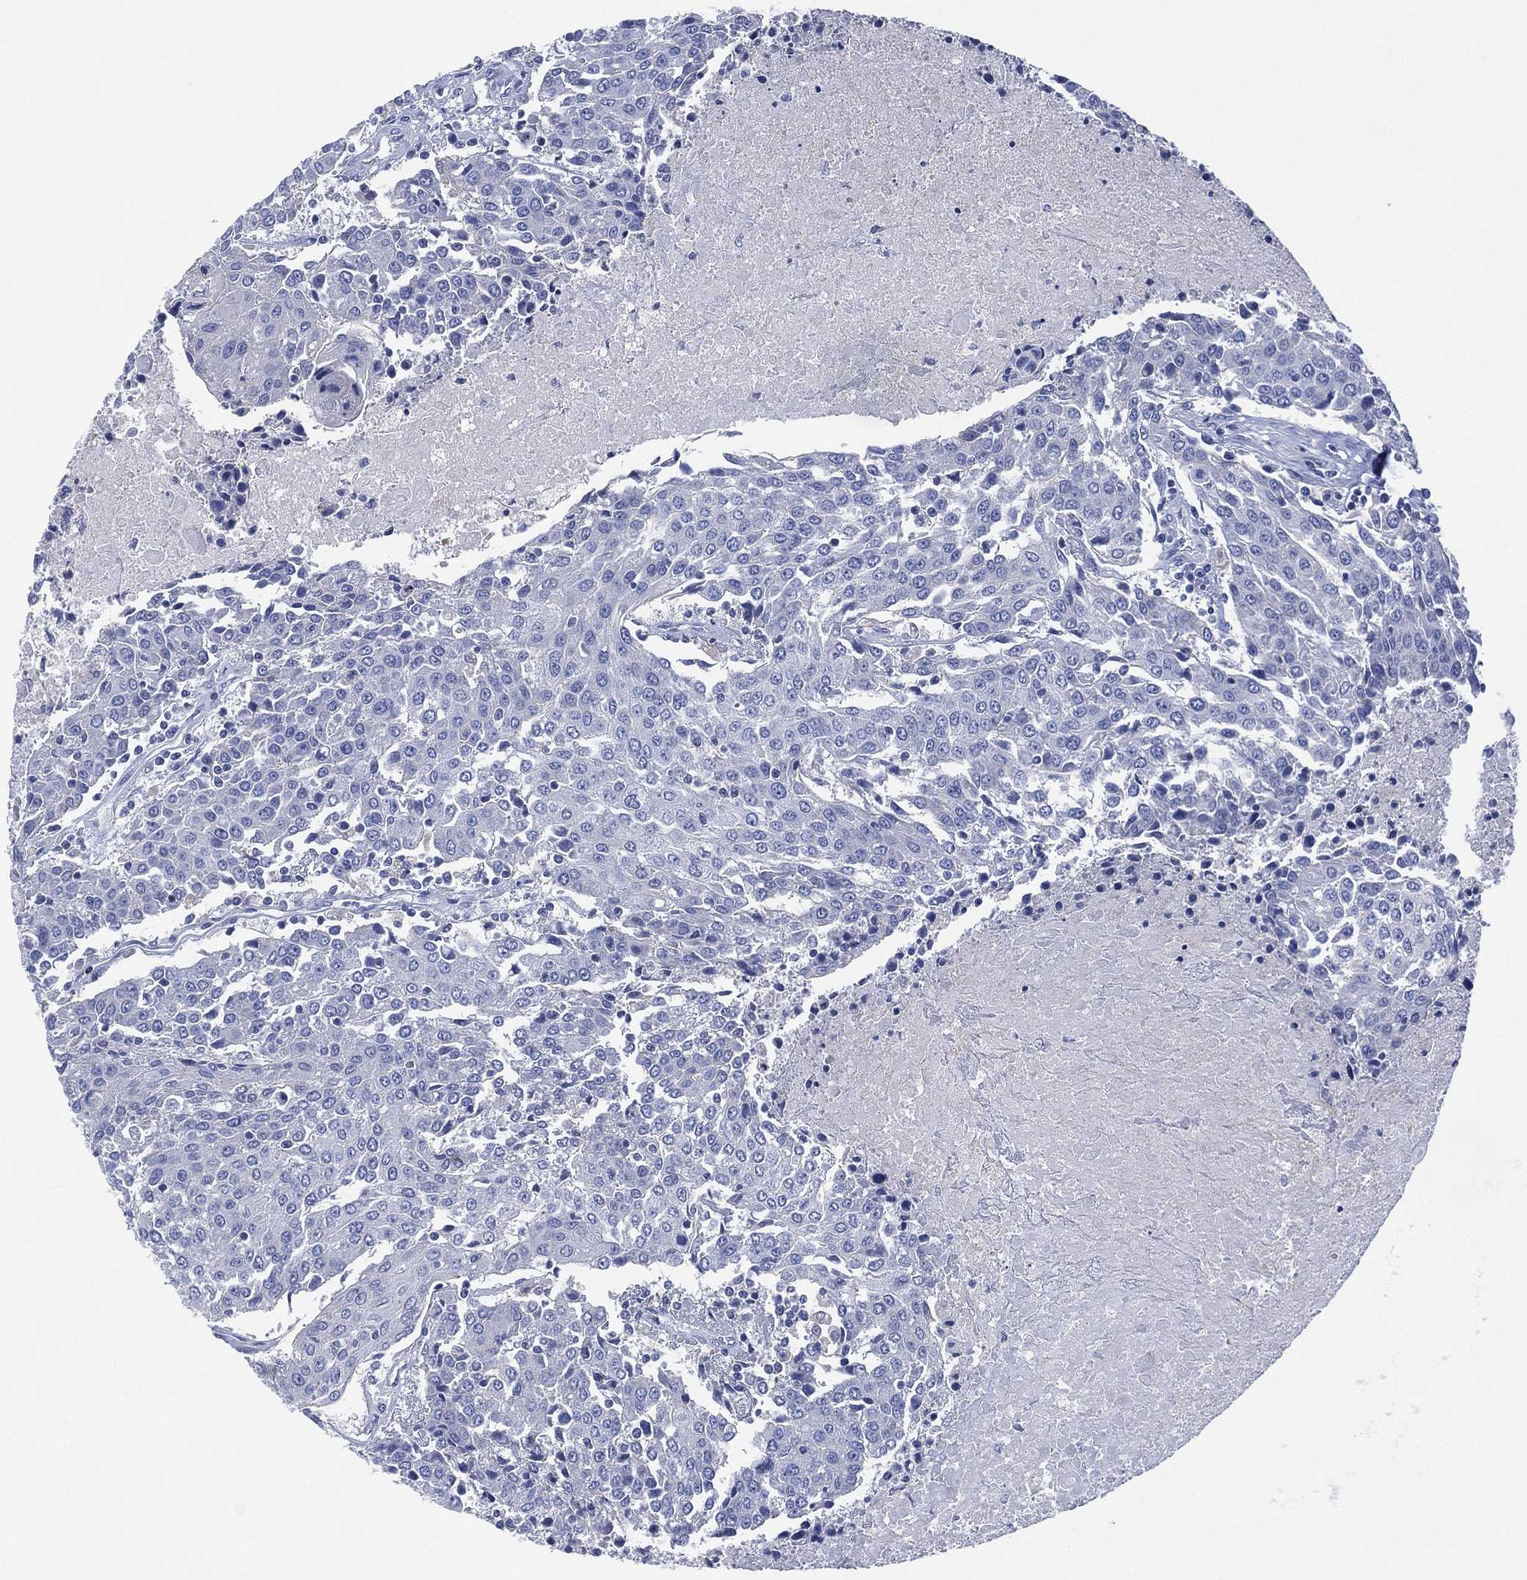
{"staining": {"intensity": "negative", "quantity": "none", "location": "none"}, "tissue": "urothelial cancer", "cell_type": "Tumor cells", "image_type": "cancer", "snomed": [{"axis": "morphology", "description": "Urothelial carcinoma, High grade"}, {"axis": "topography", "description": "Urinary bladder"}], "caption": "Immunohistochemistry (IHC) micrograph of high-grade urothelial carcinoma stained for a protein (brown), which shows no positivity in tumor cells. (Immunohistochemistry (IHC), brightfield microscopy, high magnification).", "gene": "CHRNA3", "patient": {"sex": "female", "age": 85}}